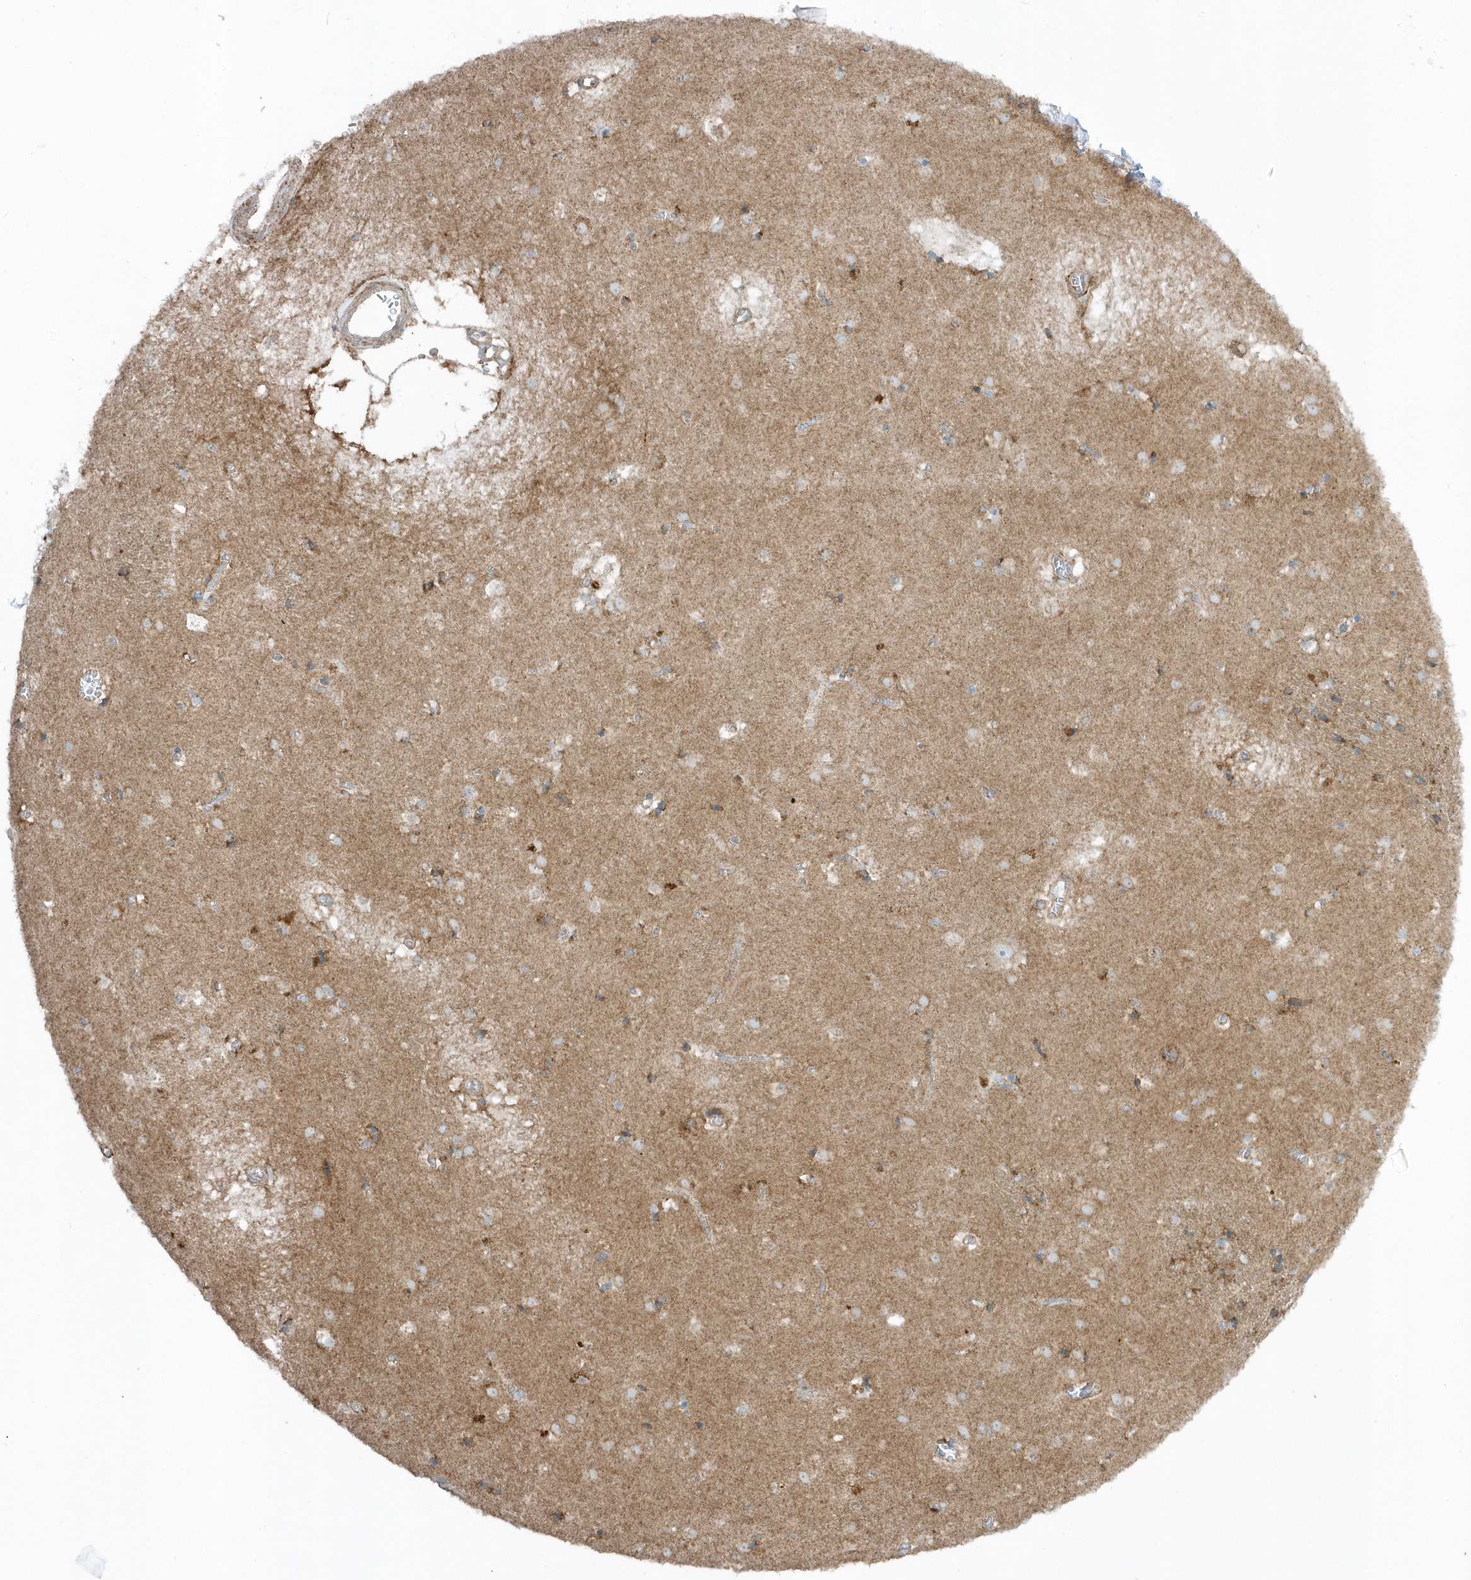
{"staining": {"intensity": "moderate", "quantity": "<25%", "location": "cytoplasmic/membranous"}, "tissue": "caudate", "cell_type": "Glial cells", "image_type": "normal", "snomed": [{"axis": "morphology", "description": "Normal tissue, NOS"}, {"axis": "topography", "description": "Lateral ventricle wall"}], "caption": "Moderate cytoplasmic/membranous protein staining is identified in approximately <25% of glial cells in caudate. The staining is performed using DAB (3,3'-diaminobenzidine) brown chromogen to label protein expression. The nuclei are counter-stained blue using hematoxylin.", "gene": "SLC38A2", "patient": {"sex": "male", "age": 70}}